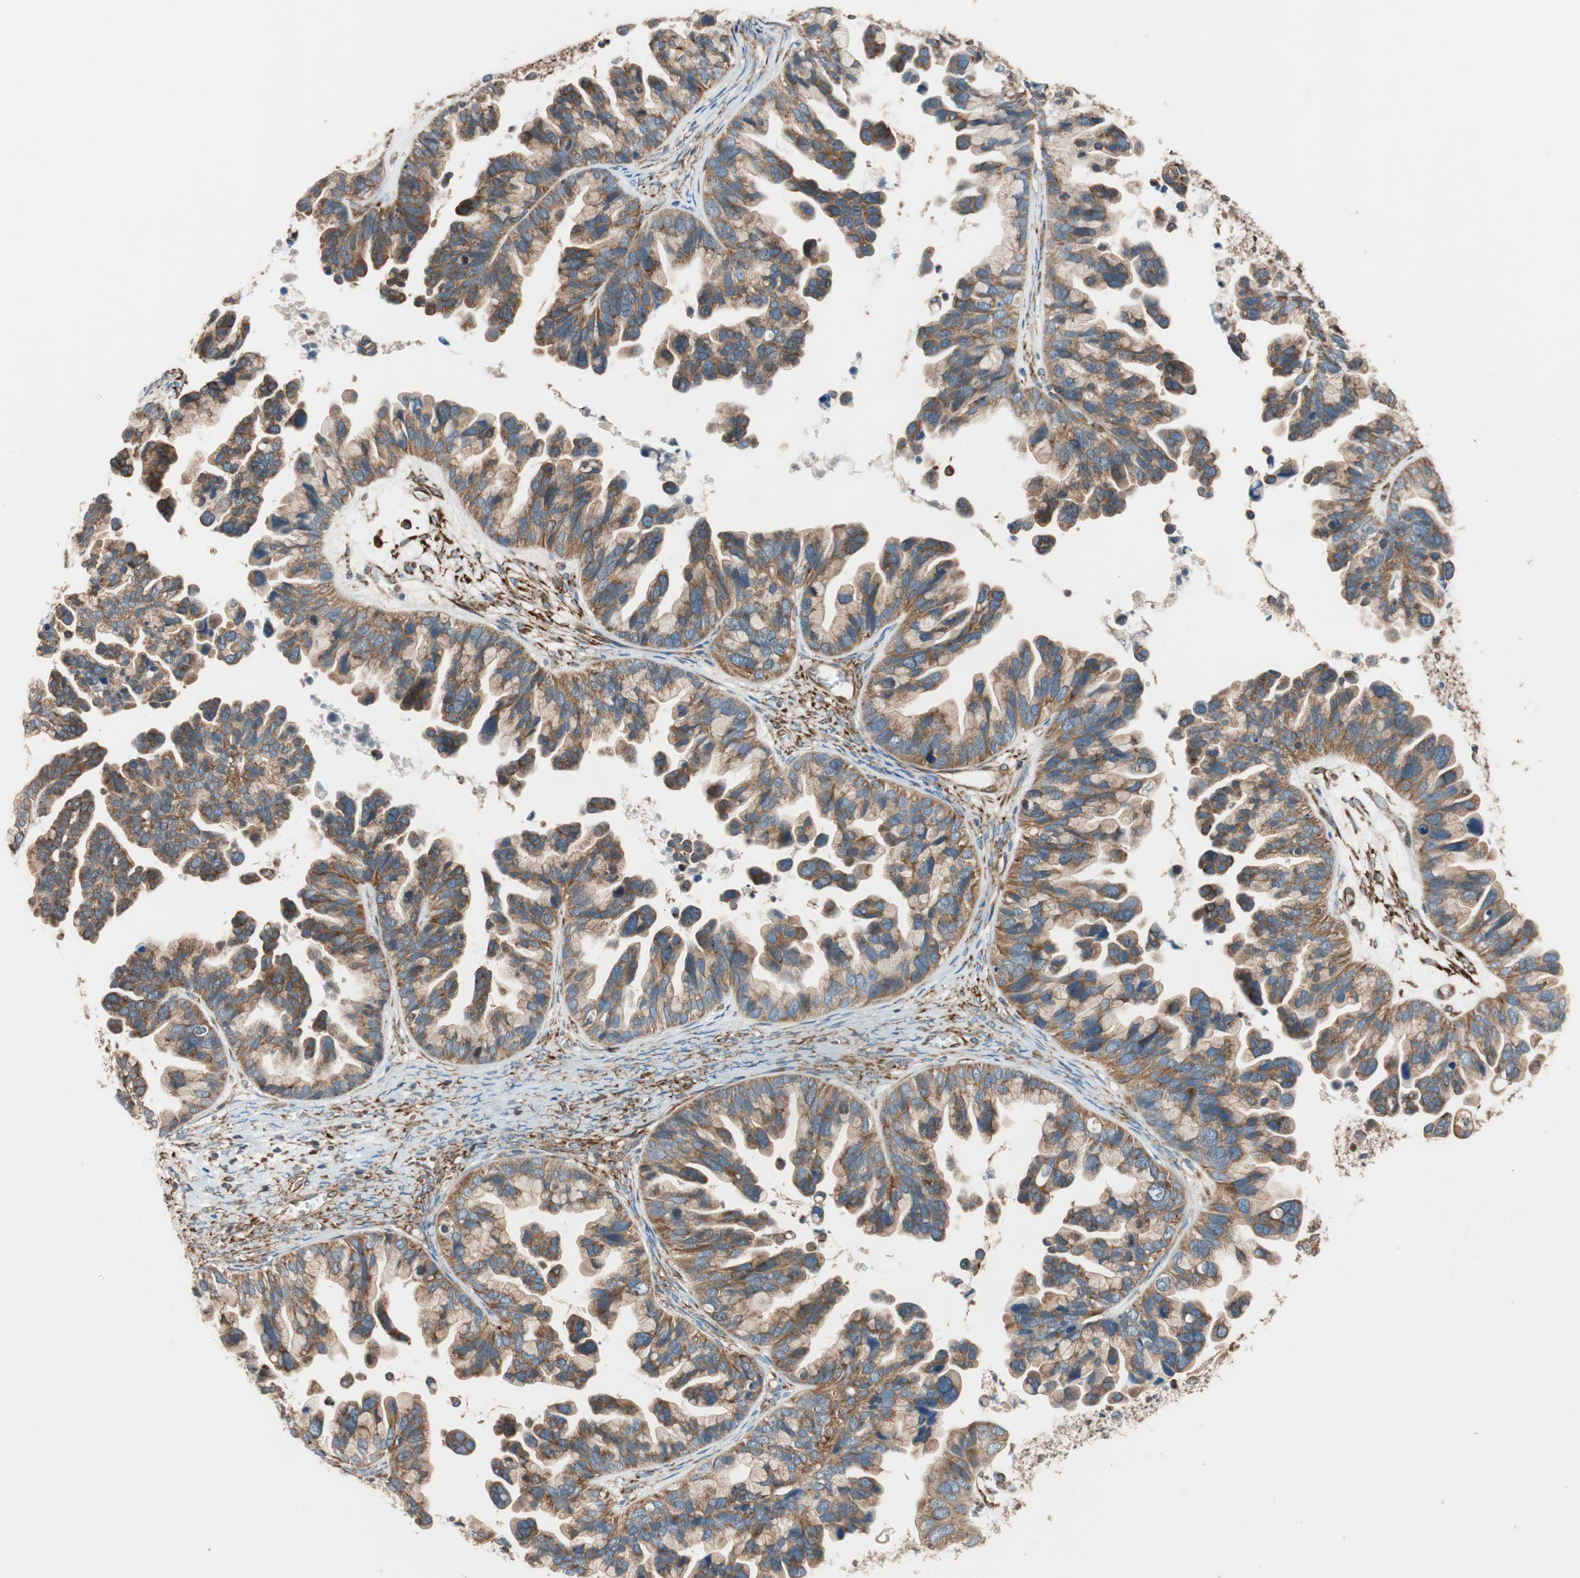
{"staining": {"intensity": "strong", "quantity": ">75%", "location": "cytoplasmic/membranous"}, "tissue": "ovarian cancer", "cell_type": "Tumor cells", "image_type": "cancer", "snomed": [{"axis": "morphology", "description": "Cystadenocarcinoma, serous, NOS"}, {"axis": "topography", "description": "Ovary"}], "caption": "Ovarian cancer (serous cystadenocarcinoma) stained for a protein (brown) displays strong cytoplasmic/membranous positive staining in about >75% of tumor cells.", "gene": "WASL", "patient": {"sex": "female", "age": 56}}